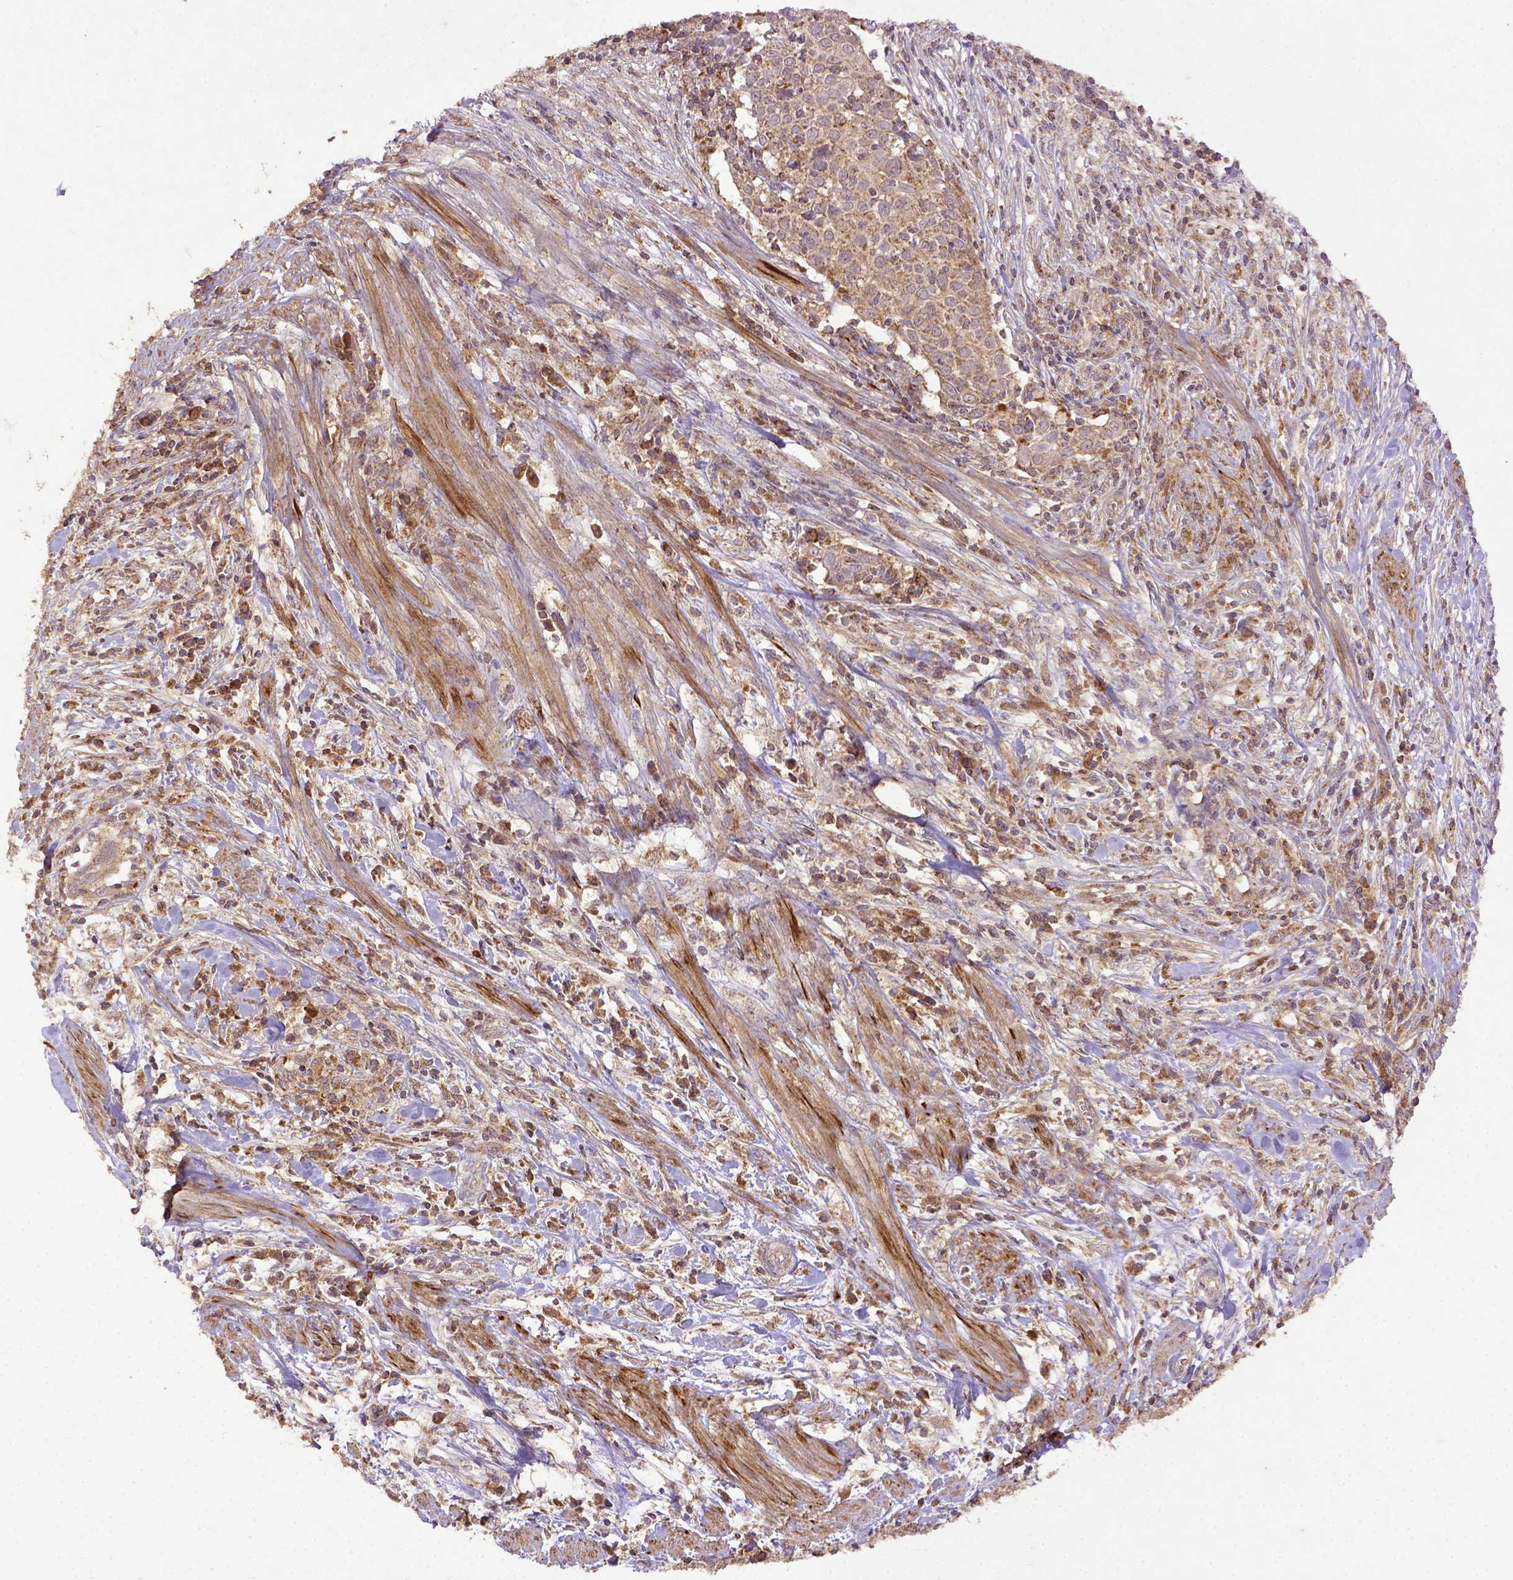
{"staining": {"intensity": "moderate", "quantity": ">75%", "location": "cytoplasmic/membranous"}, "tissue": "cervical cancer", "cell_type": "Tumor cells", "image_type": "cancer", "snomed": [{"axis": "morphology", "description": "Squamous cell carcinoma, NOS"}, {"axis": "topography", "description": "Cervix"}], "caption": "Cervical squamous cell carcinoma stained with a brown dye shows moderate cytoplasmic/membranous positive expression in approximately >75% of tumor cells.", "gene": "MT-CO1", "patient": {"sex": "female", "age": 39}}